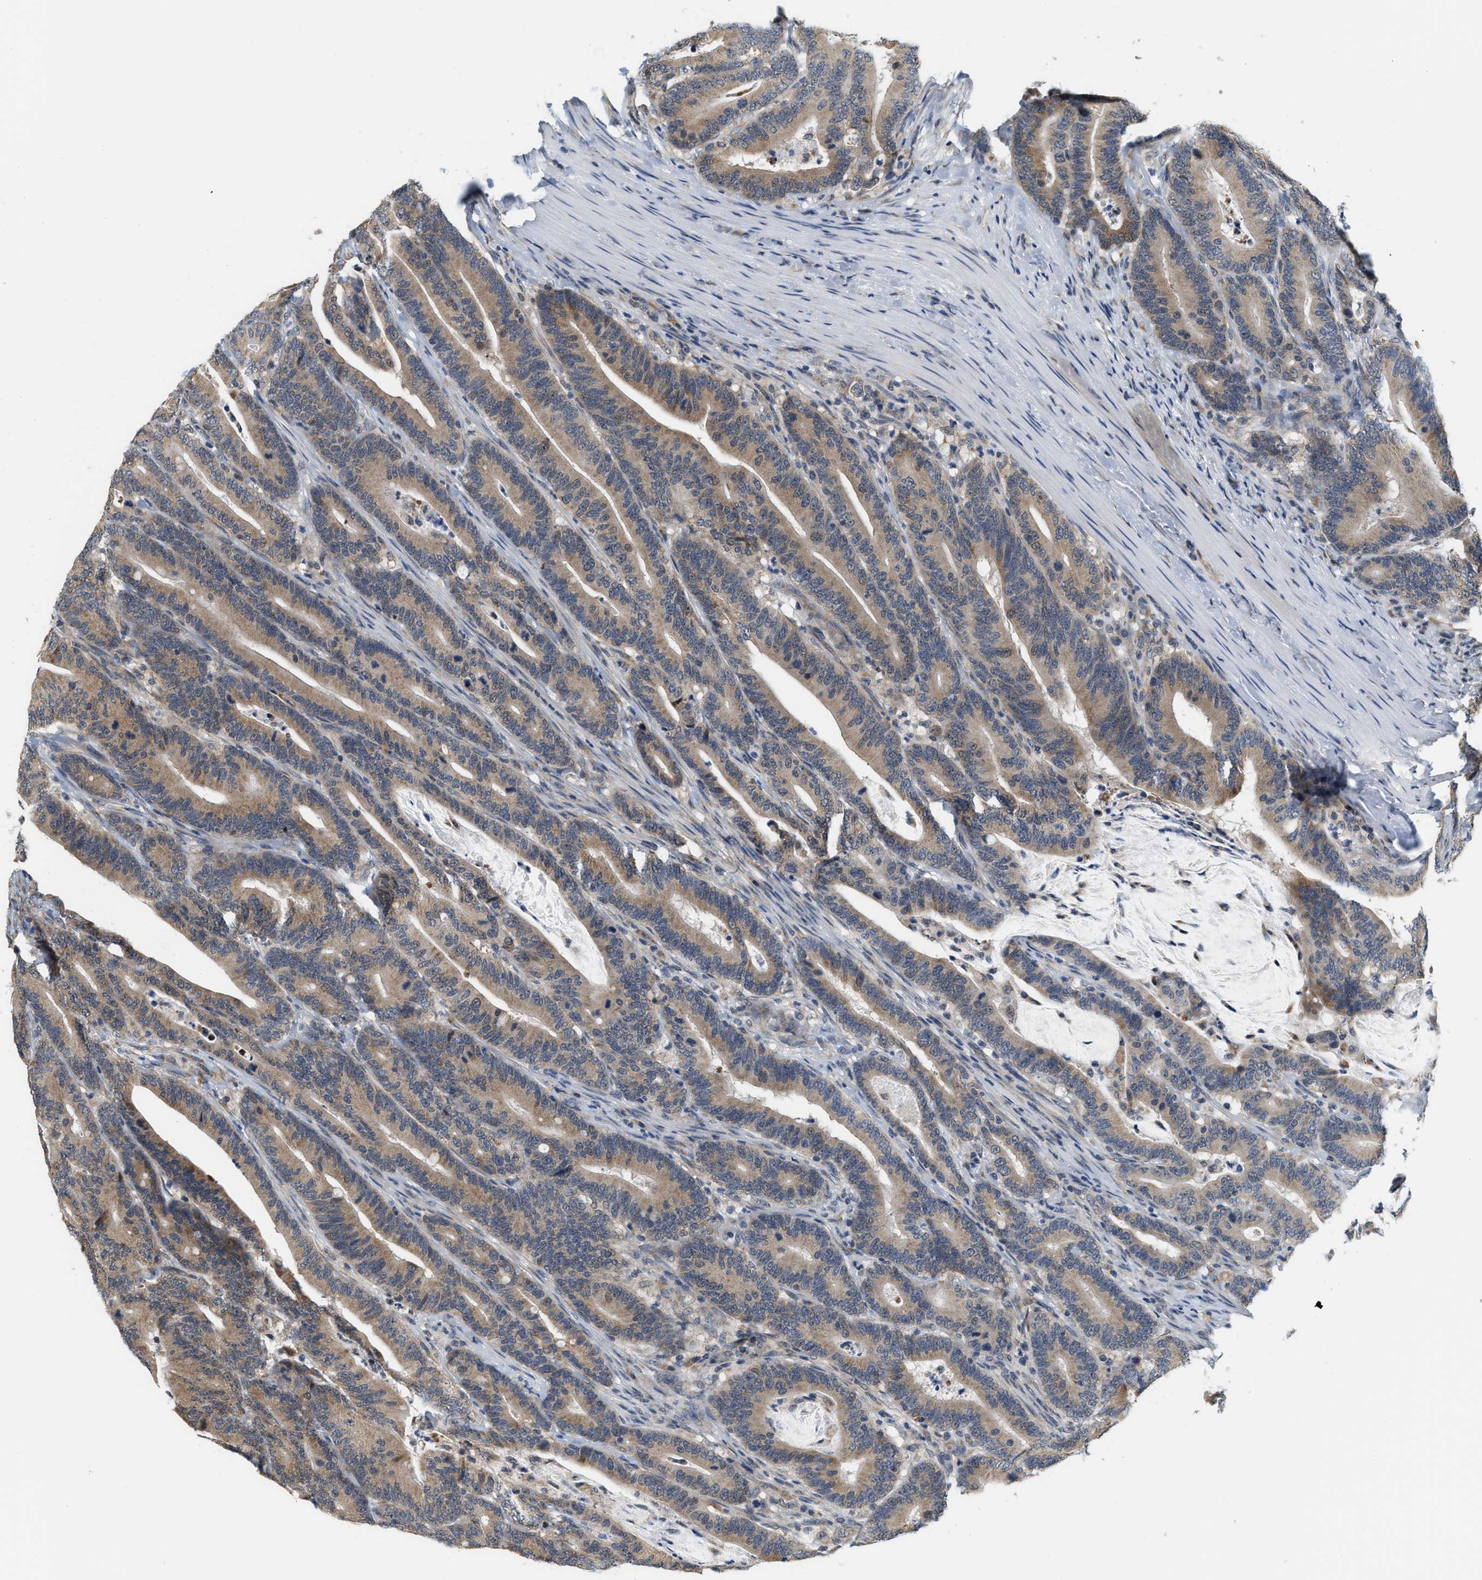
{"staining": {"intensity": "moderate", "quantity": ">75%", "location": "cytoplasmic/membranous"}, "tissue": "colorectal cancer", "cell_type": "Tumor cells", "image_type": "cancer", "snomed": [{"axis": "morphology", "description": "Adenocarcinoma, NOS"}, {"axis": "topography", "description": "Colon"}], "caption": "This is an image of immunohistochemistry (IHC) staining of adenocarcinoma (colorectal), which shows moderate positivity in the cytoplasmic/membranous of tumor cells.", "gene": "GIGYF1", "patient": {"sex": "female", "age": 66}}